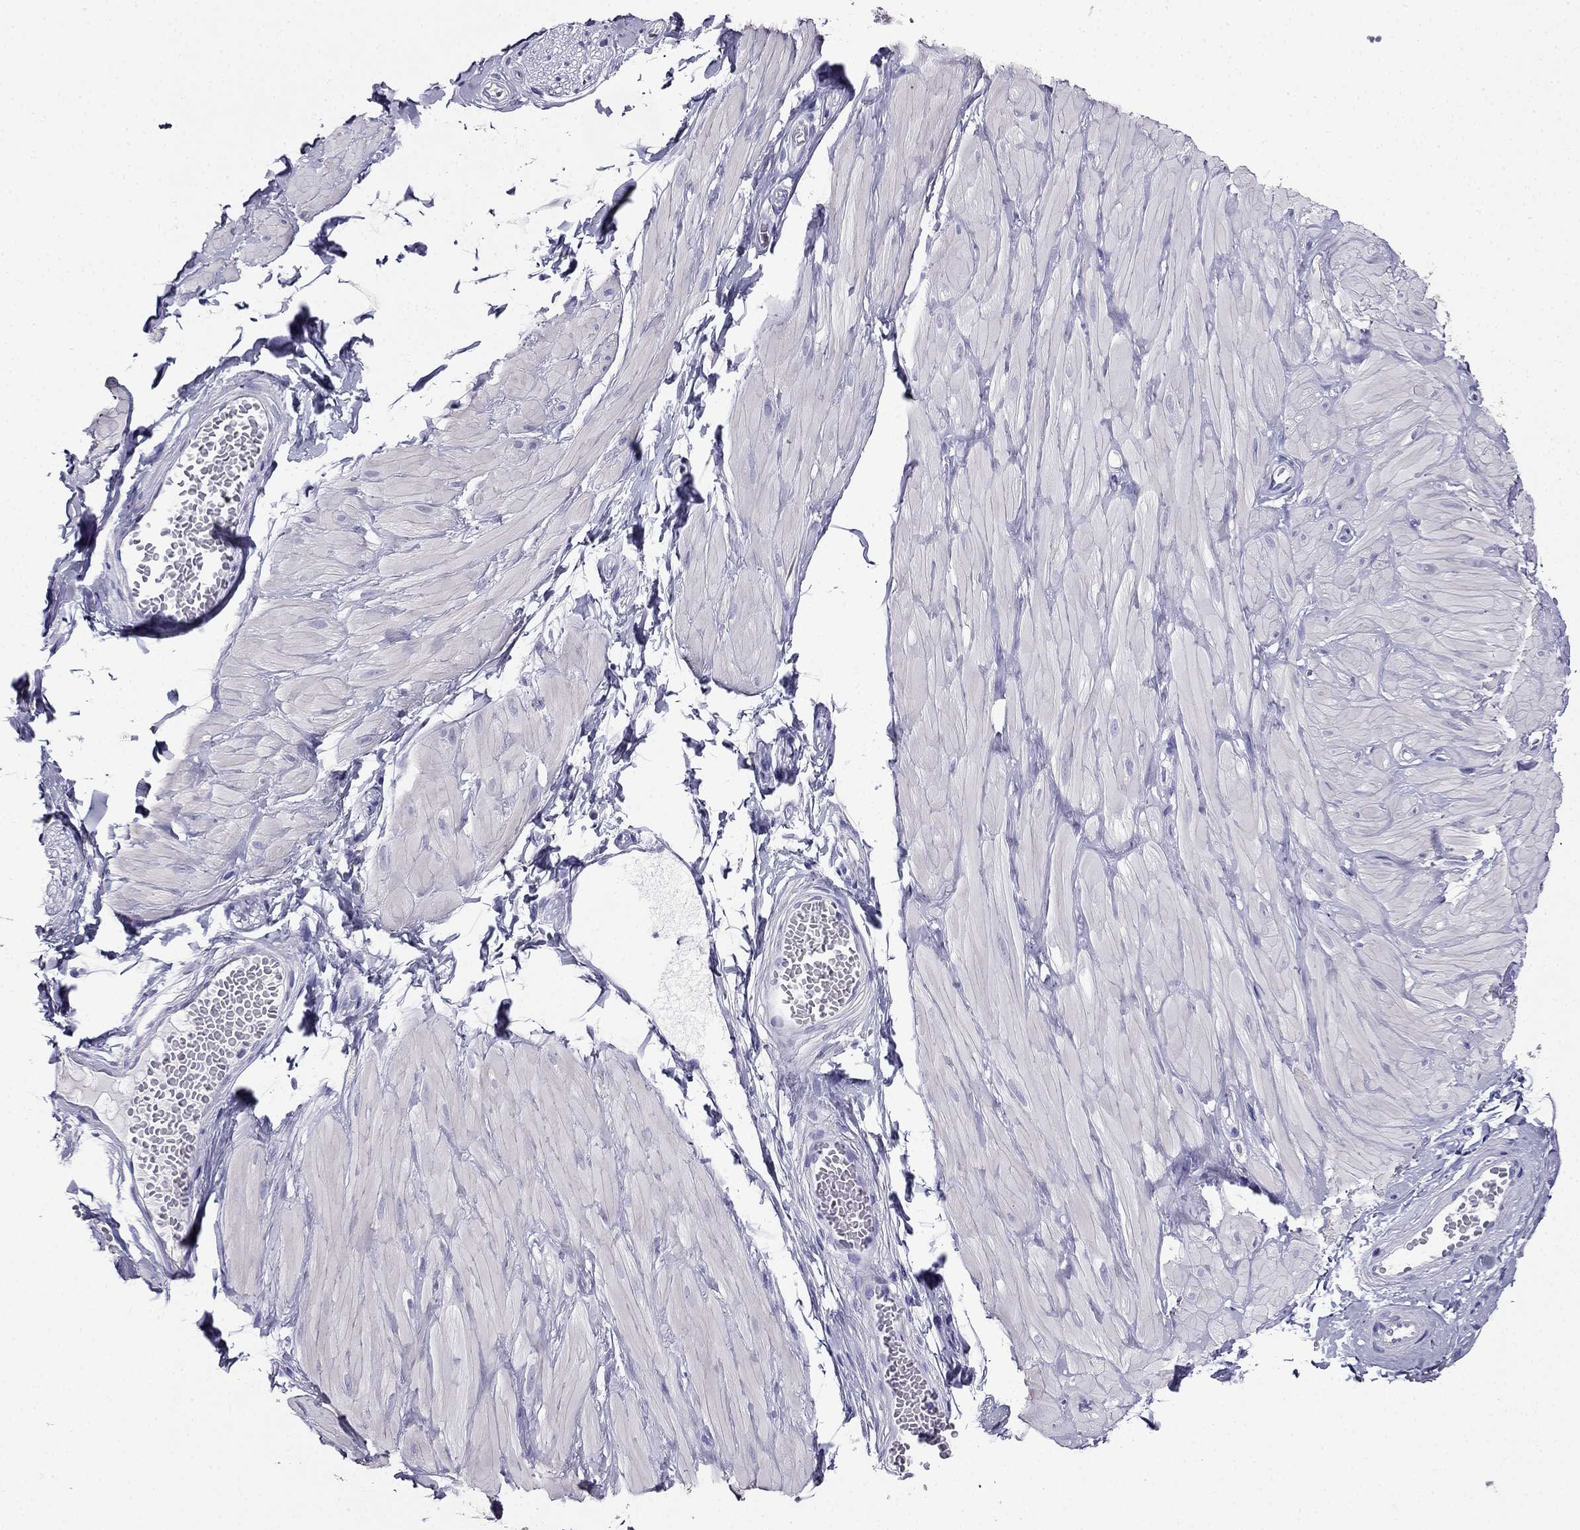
{"staining": {"intensity": "negative", "quantity": "none", "location": "none"}, "tissue": "adipose tissue", "cell_type": "Adipocytes", "image_type": "normal", "snomed": [{"axis": "morphology", "description": "Normal tissue, NOS"}, {"axis": "topography", "description": "Smooth muscle"}, {"axis": "topography", "description": "Peripheral nerve tissue"}], "caption": "High magnification brightfield microscopy of normal adipose tissue stained with DAB (3,3'-diaminobenzidine) (brown) and counterstained with hematoxylin (blue): adipocytes show no significant expression. Brightfield microscopy of immunohistochemistry stained with DAB (brown) and hematoxylin (blue), captured at high magnification.", "gene": "PTH", "patient": {"sex": "male", "age": 22}}